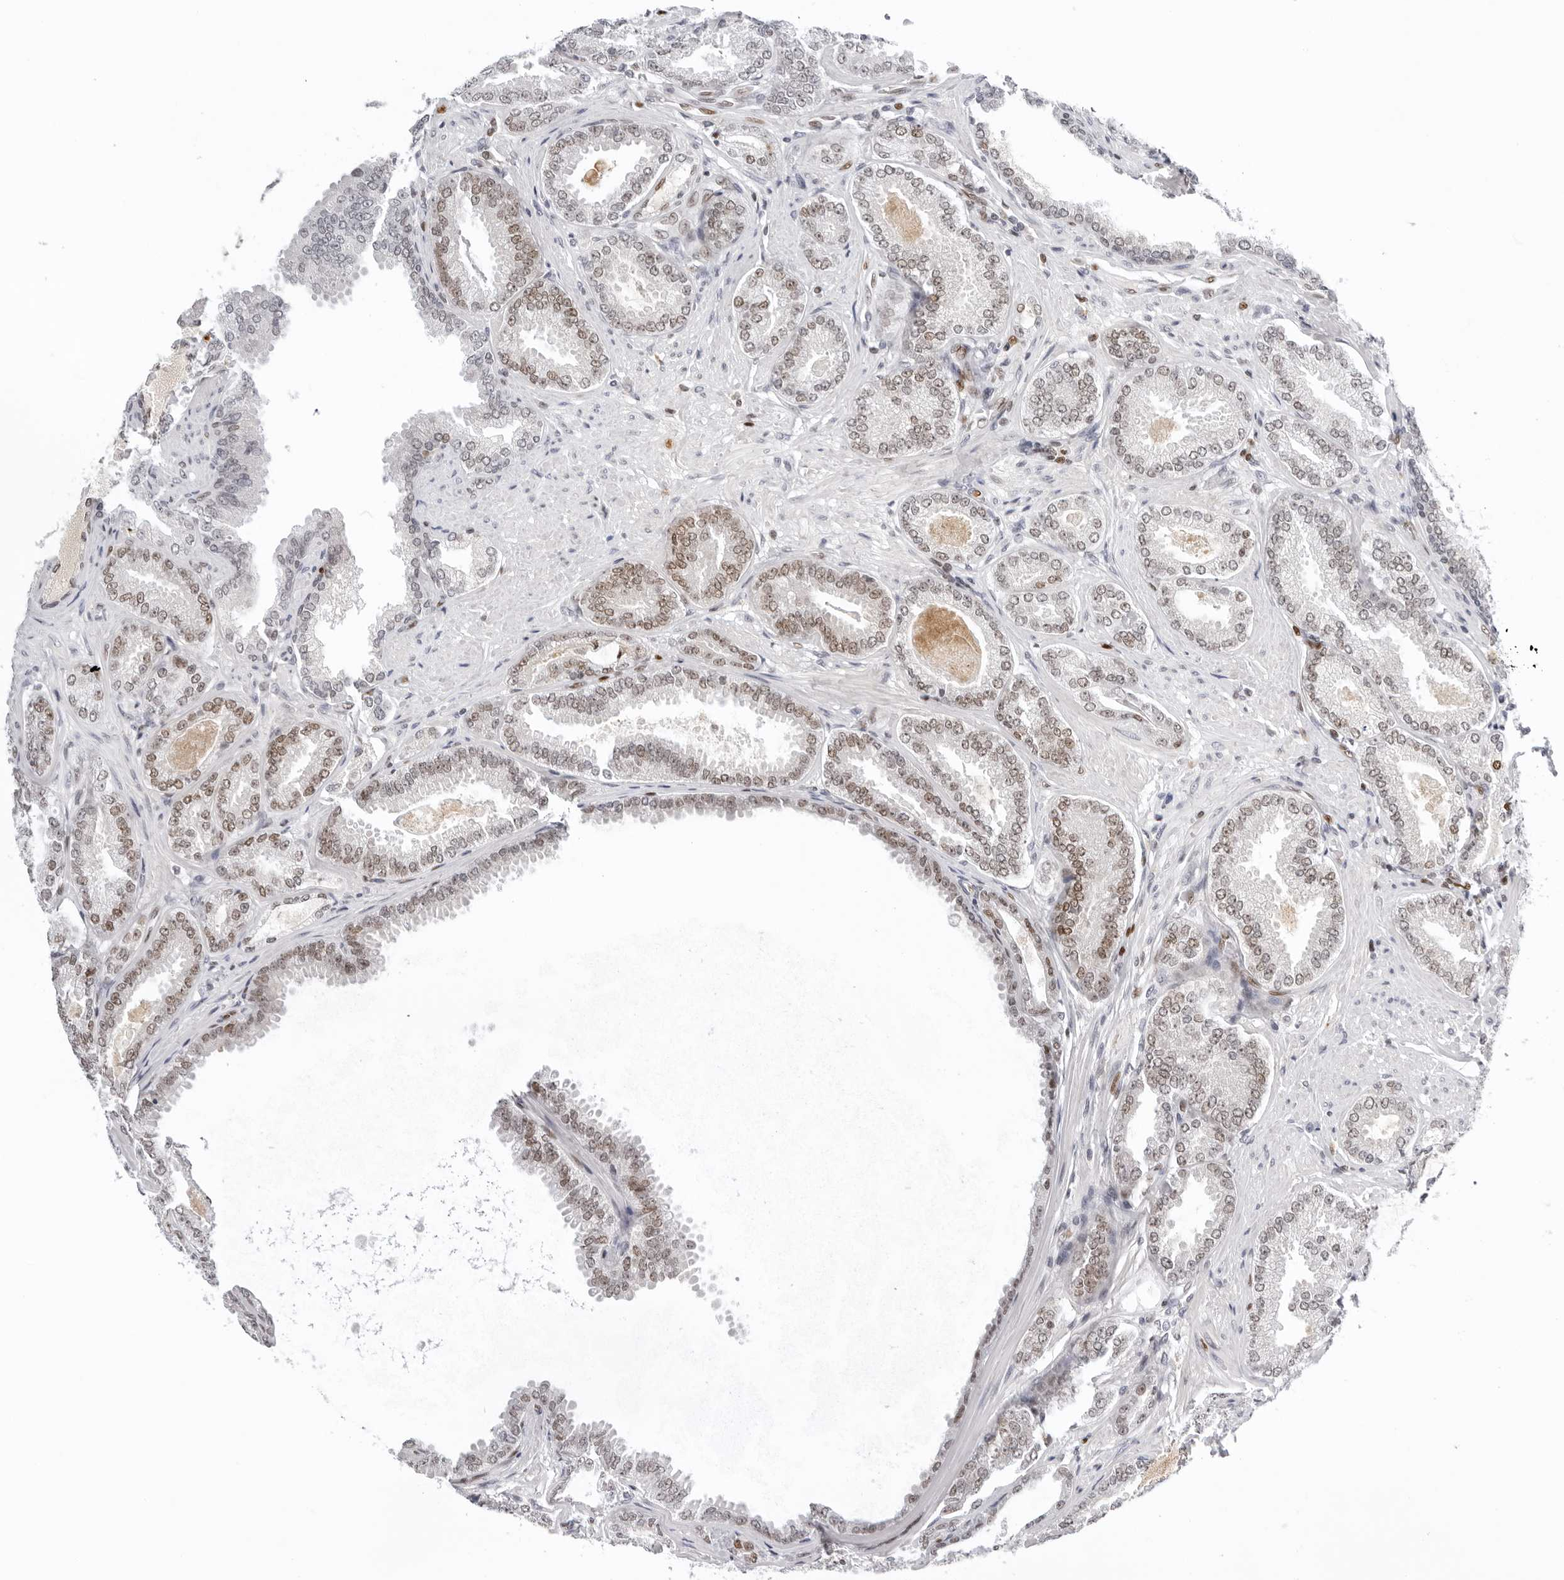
{"staining": {"intensity": "moderate", "quantity": "25%-75%", "location": "nuclear"}, "tissue": "prostate cancer", "cell_type": "Tumor cells", "image_type": "cancer", "snomed": [{"axis": "morphology", "description": "Adenocarcinoma, Low grade"}, {"axis": "topography", "description": "Prostate"}], "caption": "Human low-grade adenocarcinoma (prostate) stained with a protein marker demonstrates moderate staining in tumor cells.", "gene": "OGG1", "patient": {"sex": "male", "age": 71}}